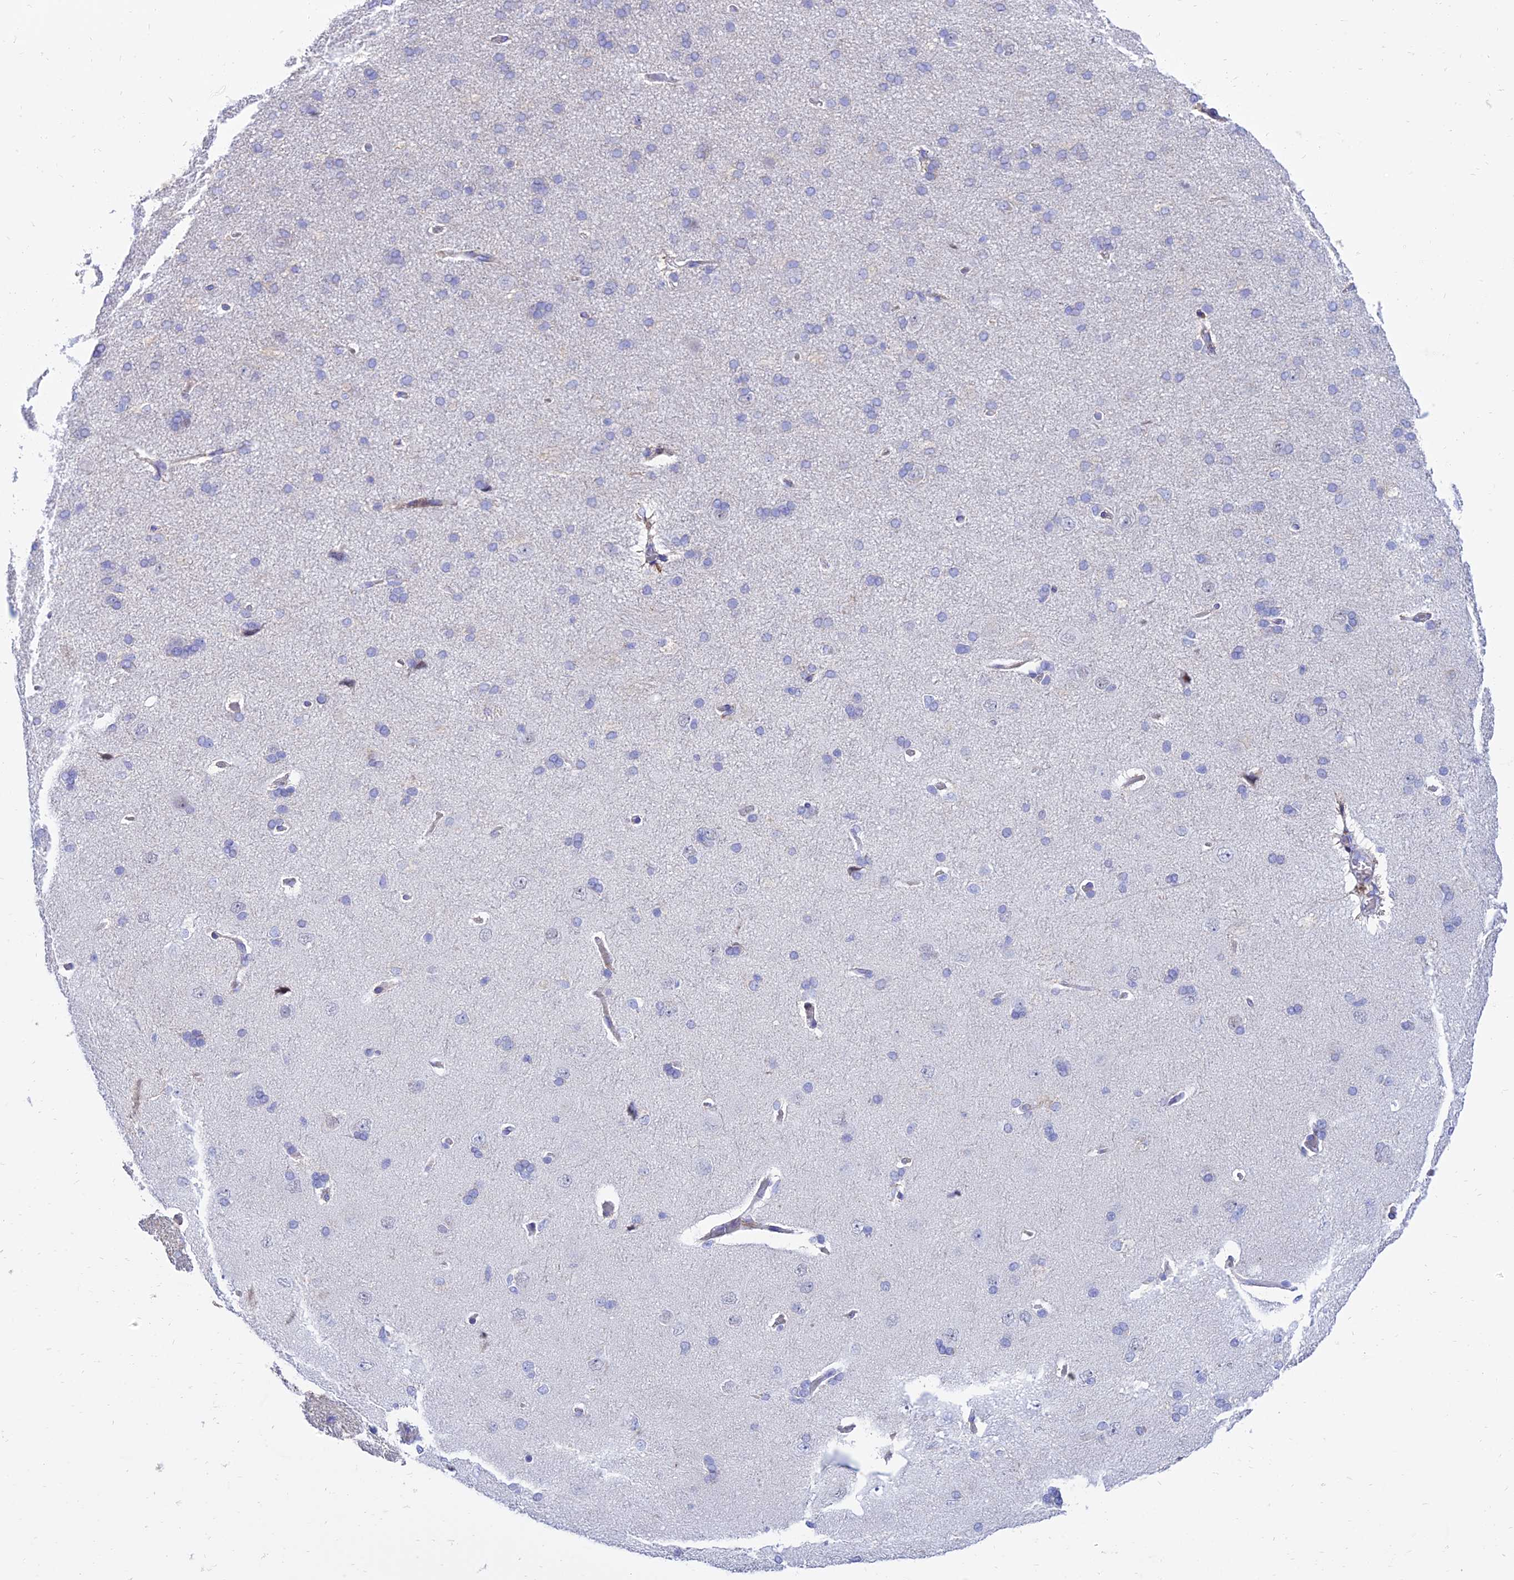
{"staining": {"intensity": "negative", "quantity": "none", "location": "none"}, "tissue": "cerebral cortex", "cell_type": "Endothelial cells", "image_type": "normal", "snomed": [{"axis": "morphology", "description": "Normal tissue, NOS"}, {"axis": "topography", "description": "Cerebral cortex"}], "caption": "This is a image of IHC staining of normal cerebral cortex, which shows no staining in endothelial cells. The staining is performed using DAB brown chromogen with nuclei counter-stained in using hematoxylin.", "gene": "PKN3", "patient": {"sex": "male", "age": 62}}